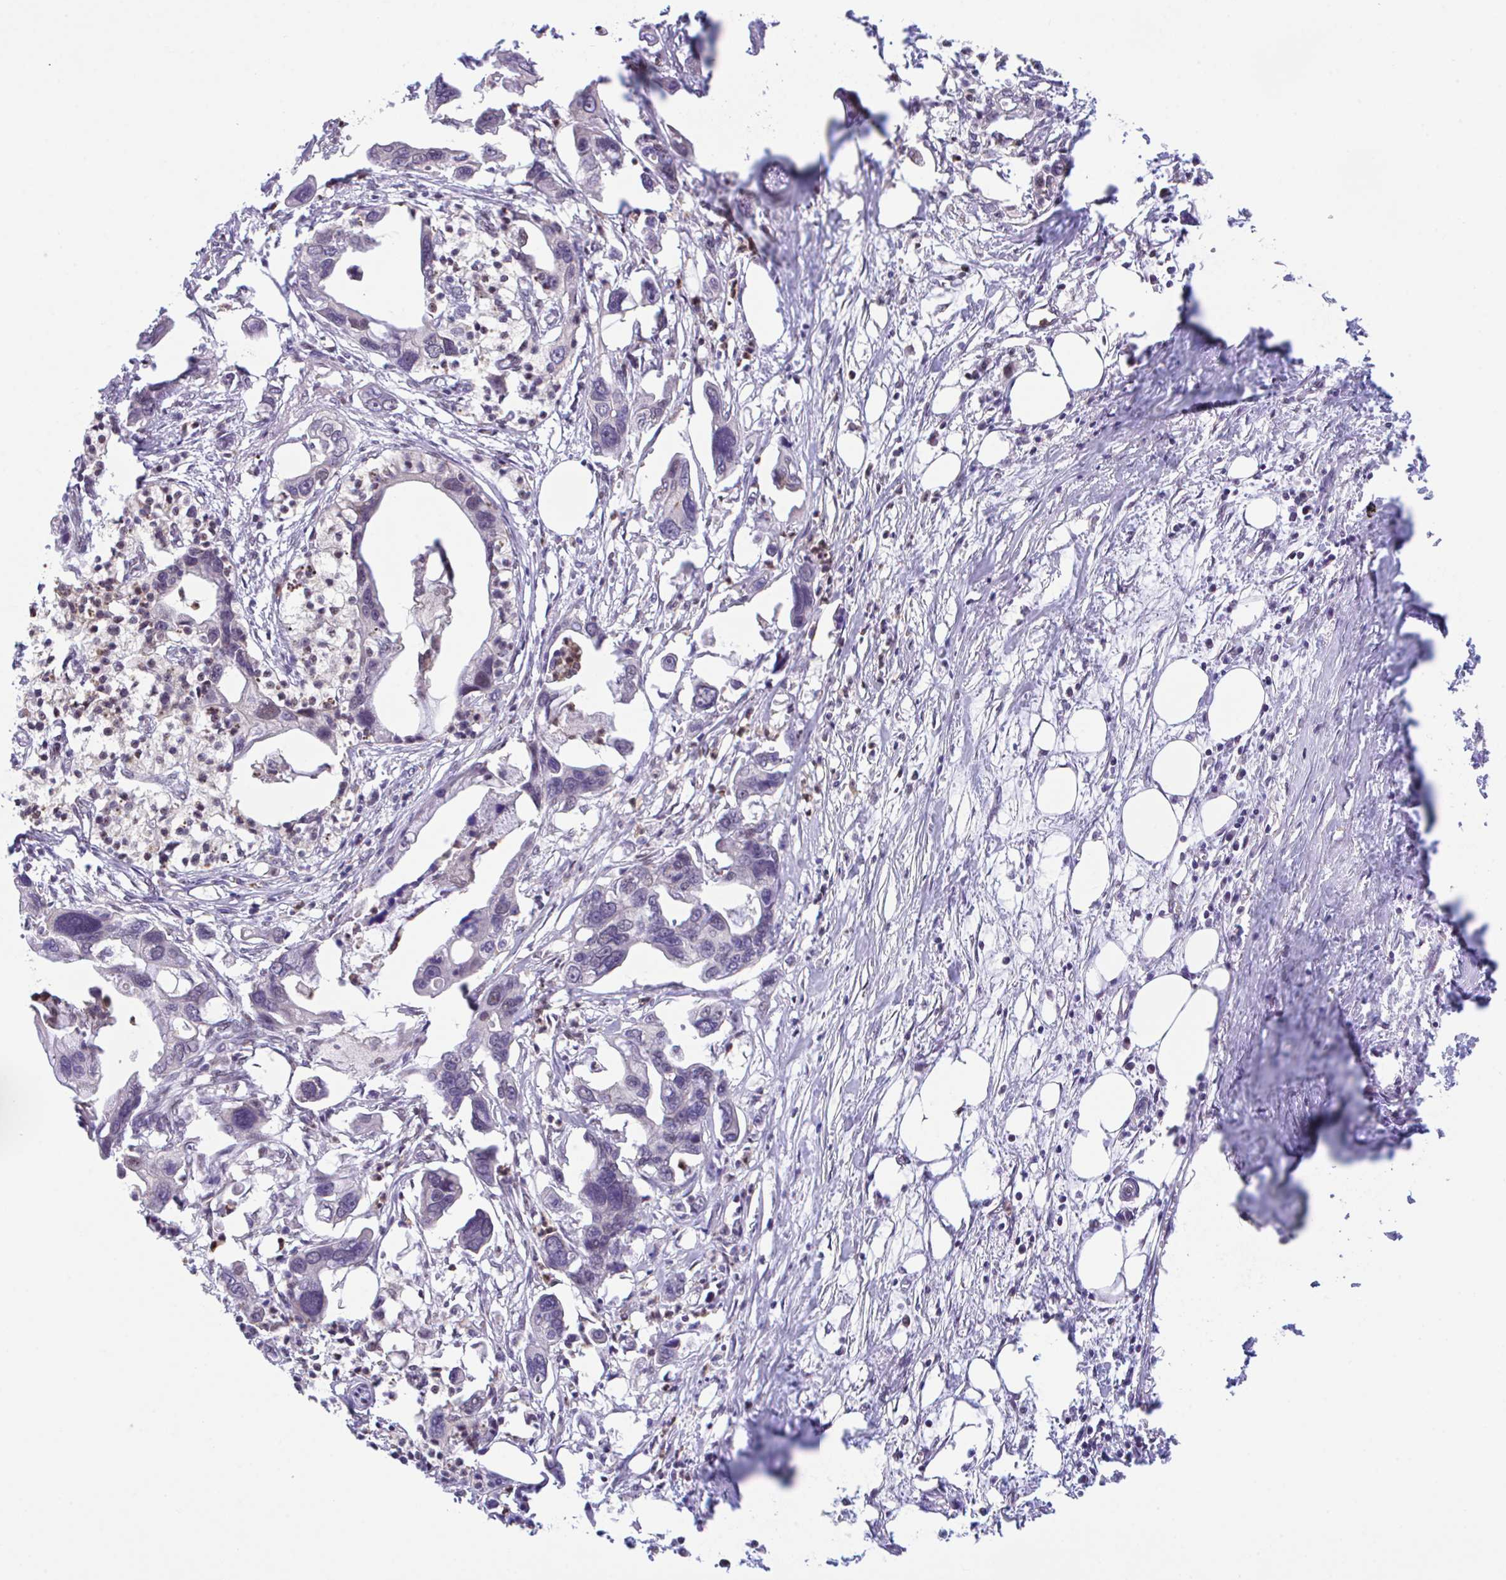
{"staining": {"intensity": "negative", "quantity": "none", "location": "none"}, "tissue": "pancreatic cancer", "cell_type": "Tumor cells", "image_type": "cancer", "snomed": [{"axis": "morphology", "description": "Adenocarcinoma, NOS"}, {"axis": "topography", "description": "Pancreas"}], "caption": "This is an immunohistochemistry (IHC) micrograph of pancreatic cancer. There is no expression in tumor cells.", "gene": "OR6K3", "patient": {"sex": "female", "age": 83}}